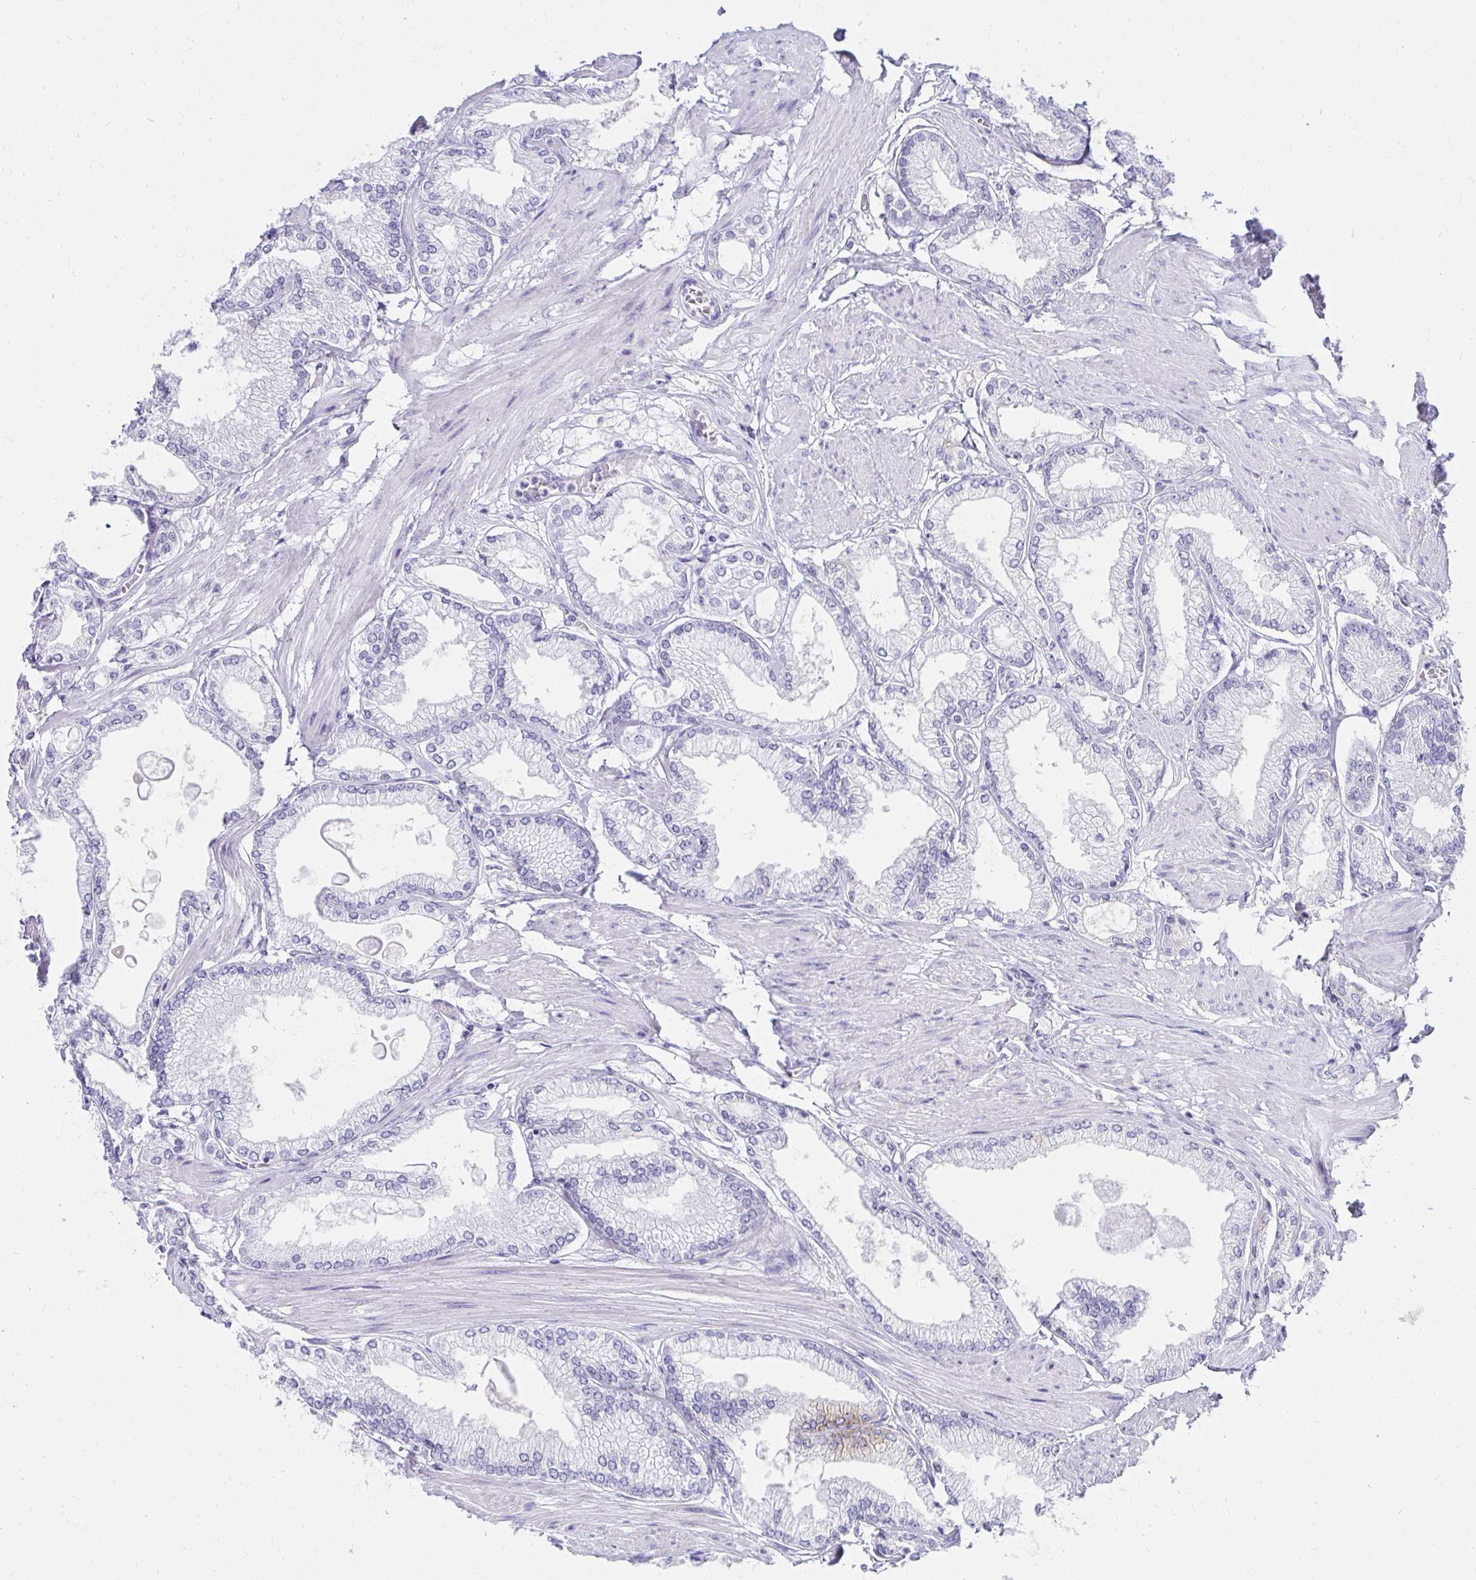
{"staining": {"intensity": "negative", "quantity": "none", "location": "none"}, "tissue": "prostate cancer", "cell_type": "Tumor cells", "image_type": "cancer", "snomed": [{"axis": "morphology", "description": "Adenocarcinoma, High grade"}, {"axis": "topography", "description": "Prostate"}], "caption": "High power microscopy histopathology image of an IHC image of prostate cancer, revealing no significant expression in tumor cells.", "gene": "C19orf81", "patient": {"sex": "male", "age": 68}}